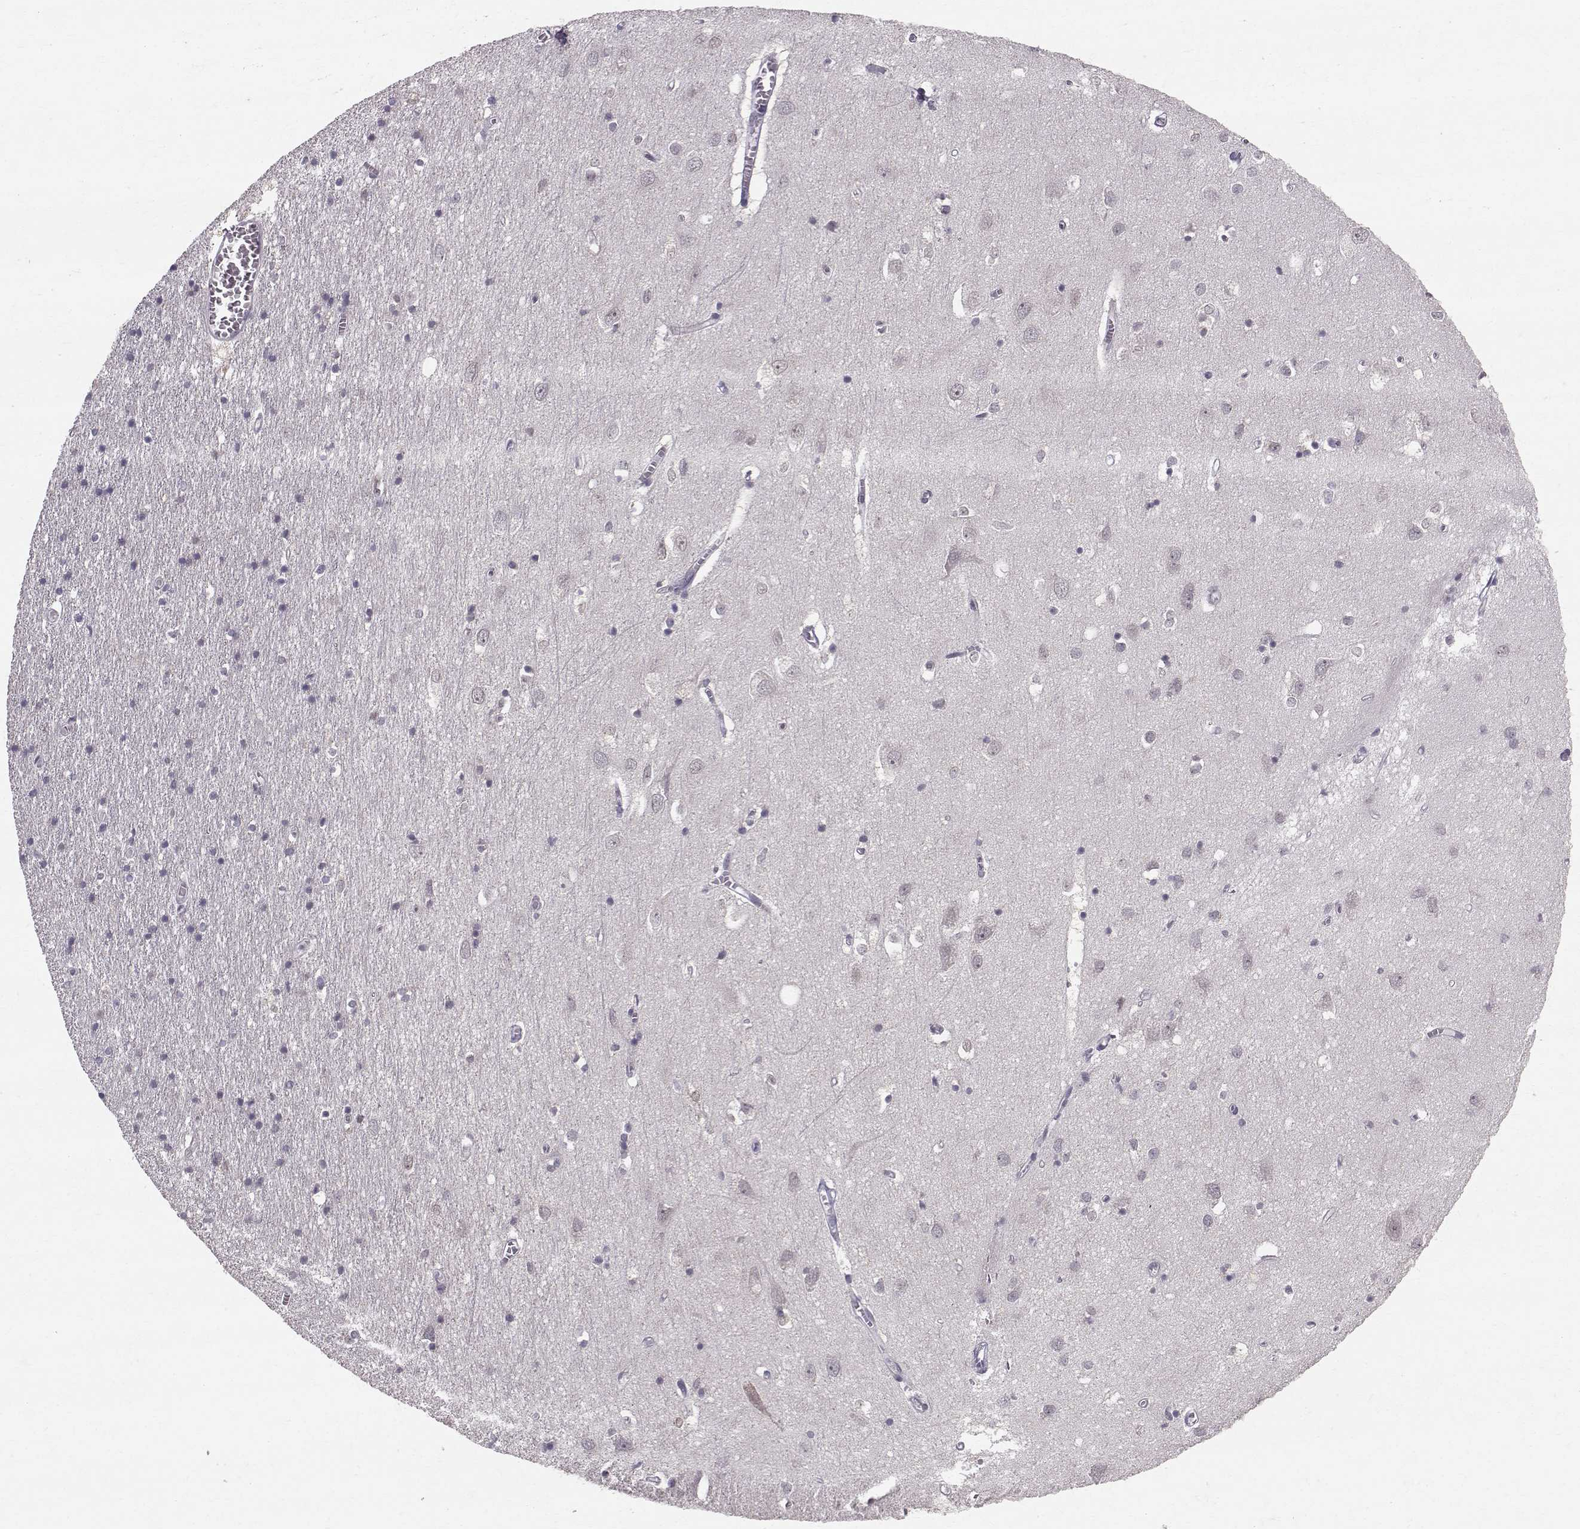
{"staining": {"intensity": "negative", "quantity": "none", "location": "none"}, "tissue": "cerebral cortex", "cell_type": "Endothelial cells", "image_type": "normal", "snomed": [{"axis": "morphology", "description": "Normal tissue, NOS"}, {"axis": "topography", "description": "Cerebral cortex"}], "caption": "Immunohistochemistry histopathology image of unremarkable human cerebral cortex stained for a protein (brown), which shows no expression in endothelial cells. (Immunohistochemistry, brightfield microscopy, high magnification).", "gene": "RPP38", "patient": {"sex": "male", "age": 70}}